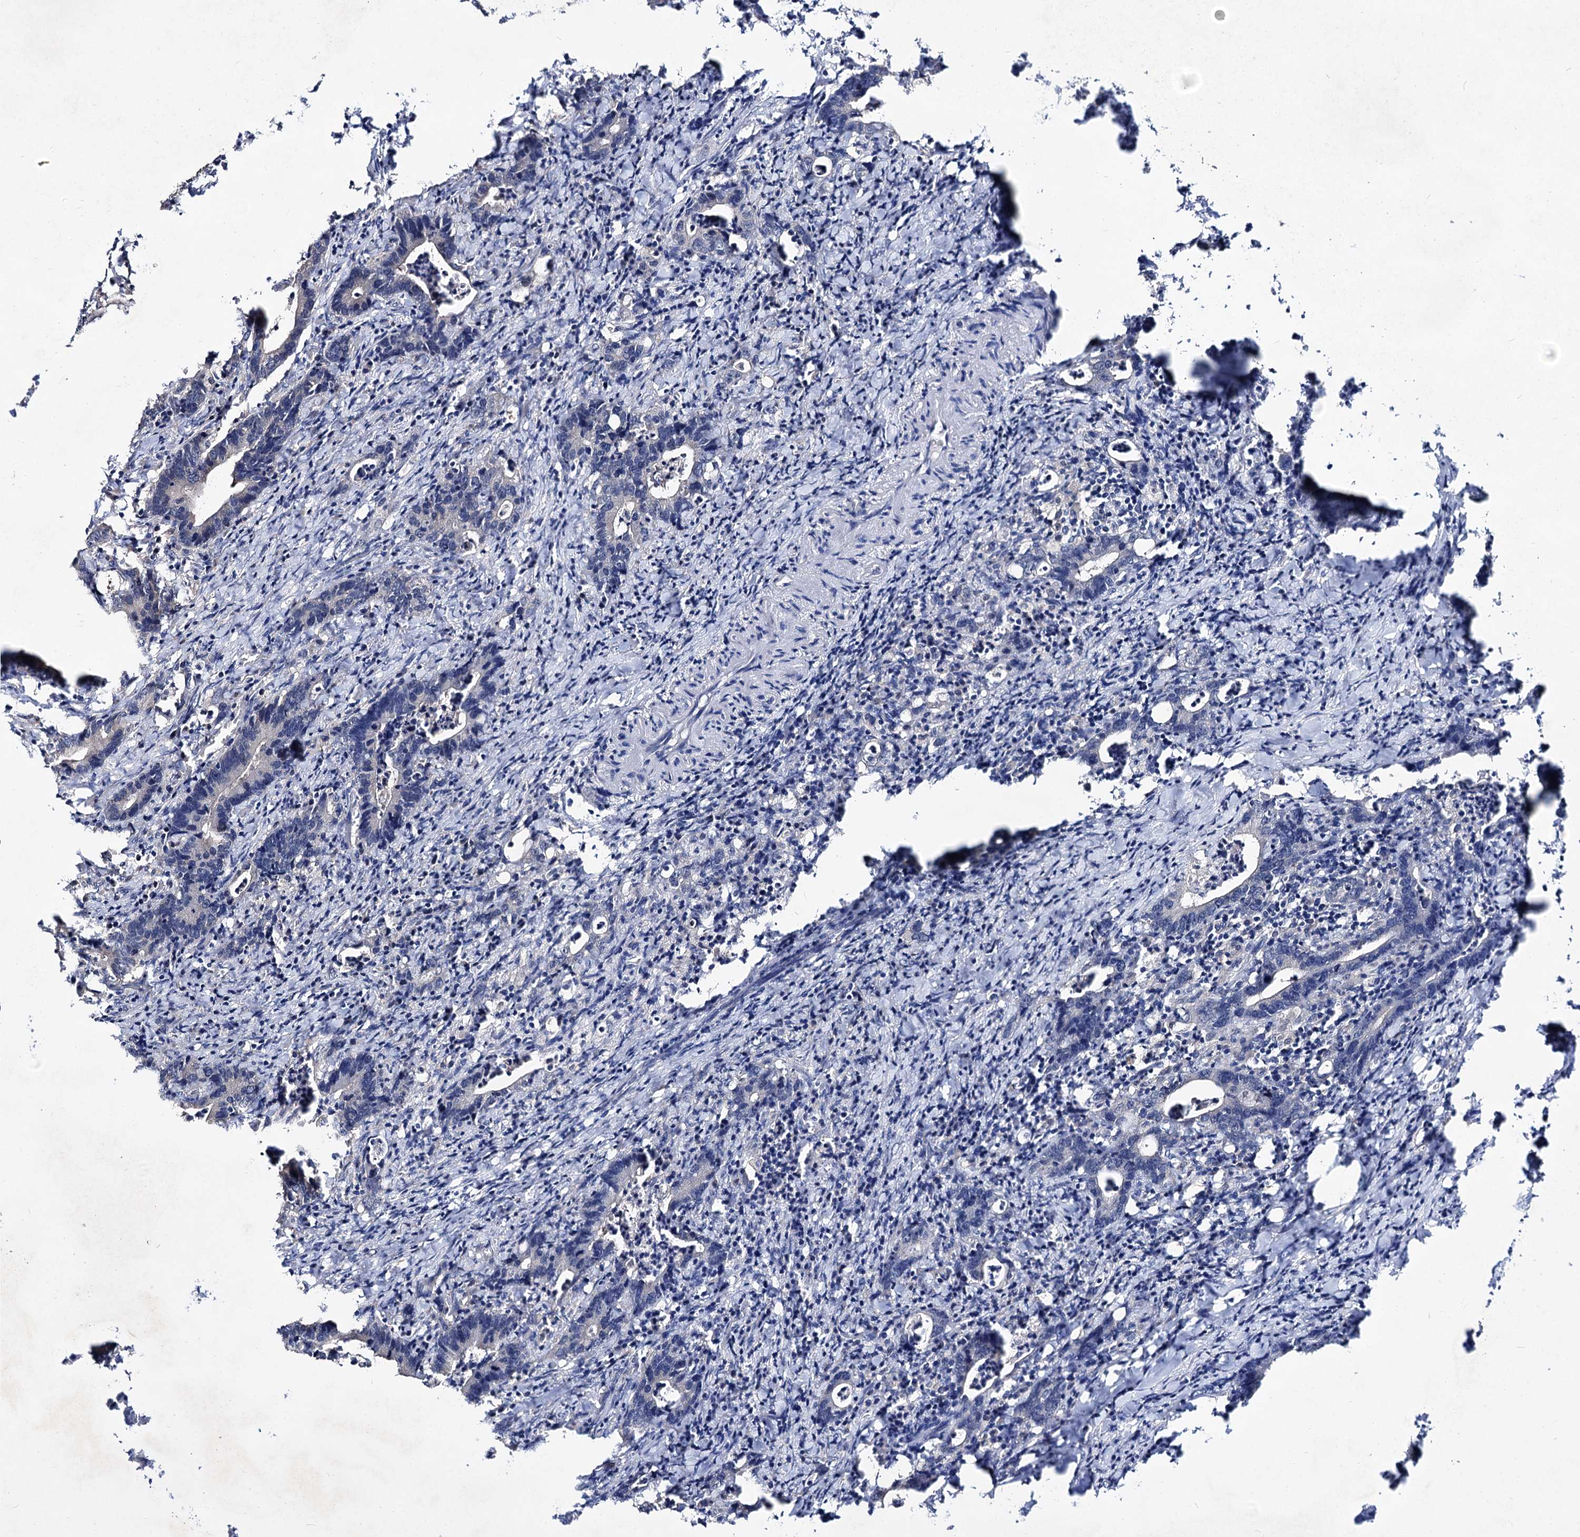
{"staining": {"intensity": "negative", "quantity": "none", "location": "none"}, "tissue": "colorectal cancer", "cell_type": "Tumor cells", "image_type": "cancer", "snomed": [{"axis": "morphology", "description": "Adenocarcinoma, NOS"}, {"axis": "topography", "description": "Colon"}], "caption": "DAB (3,3'-diaminobenzidine) immunohistochemical staining of colorectal adenocarcinoma demonstrates no significant staining in tumor cells.", "gene": "ACTR6", "patient": {"sex": "female", "age": 75}}